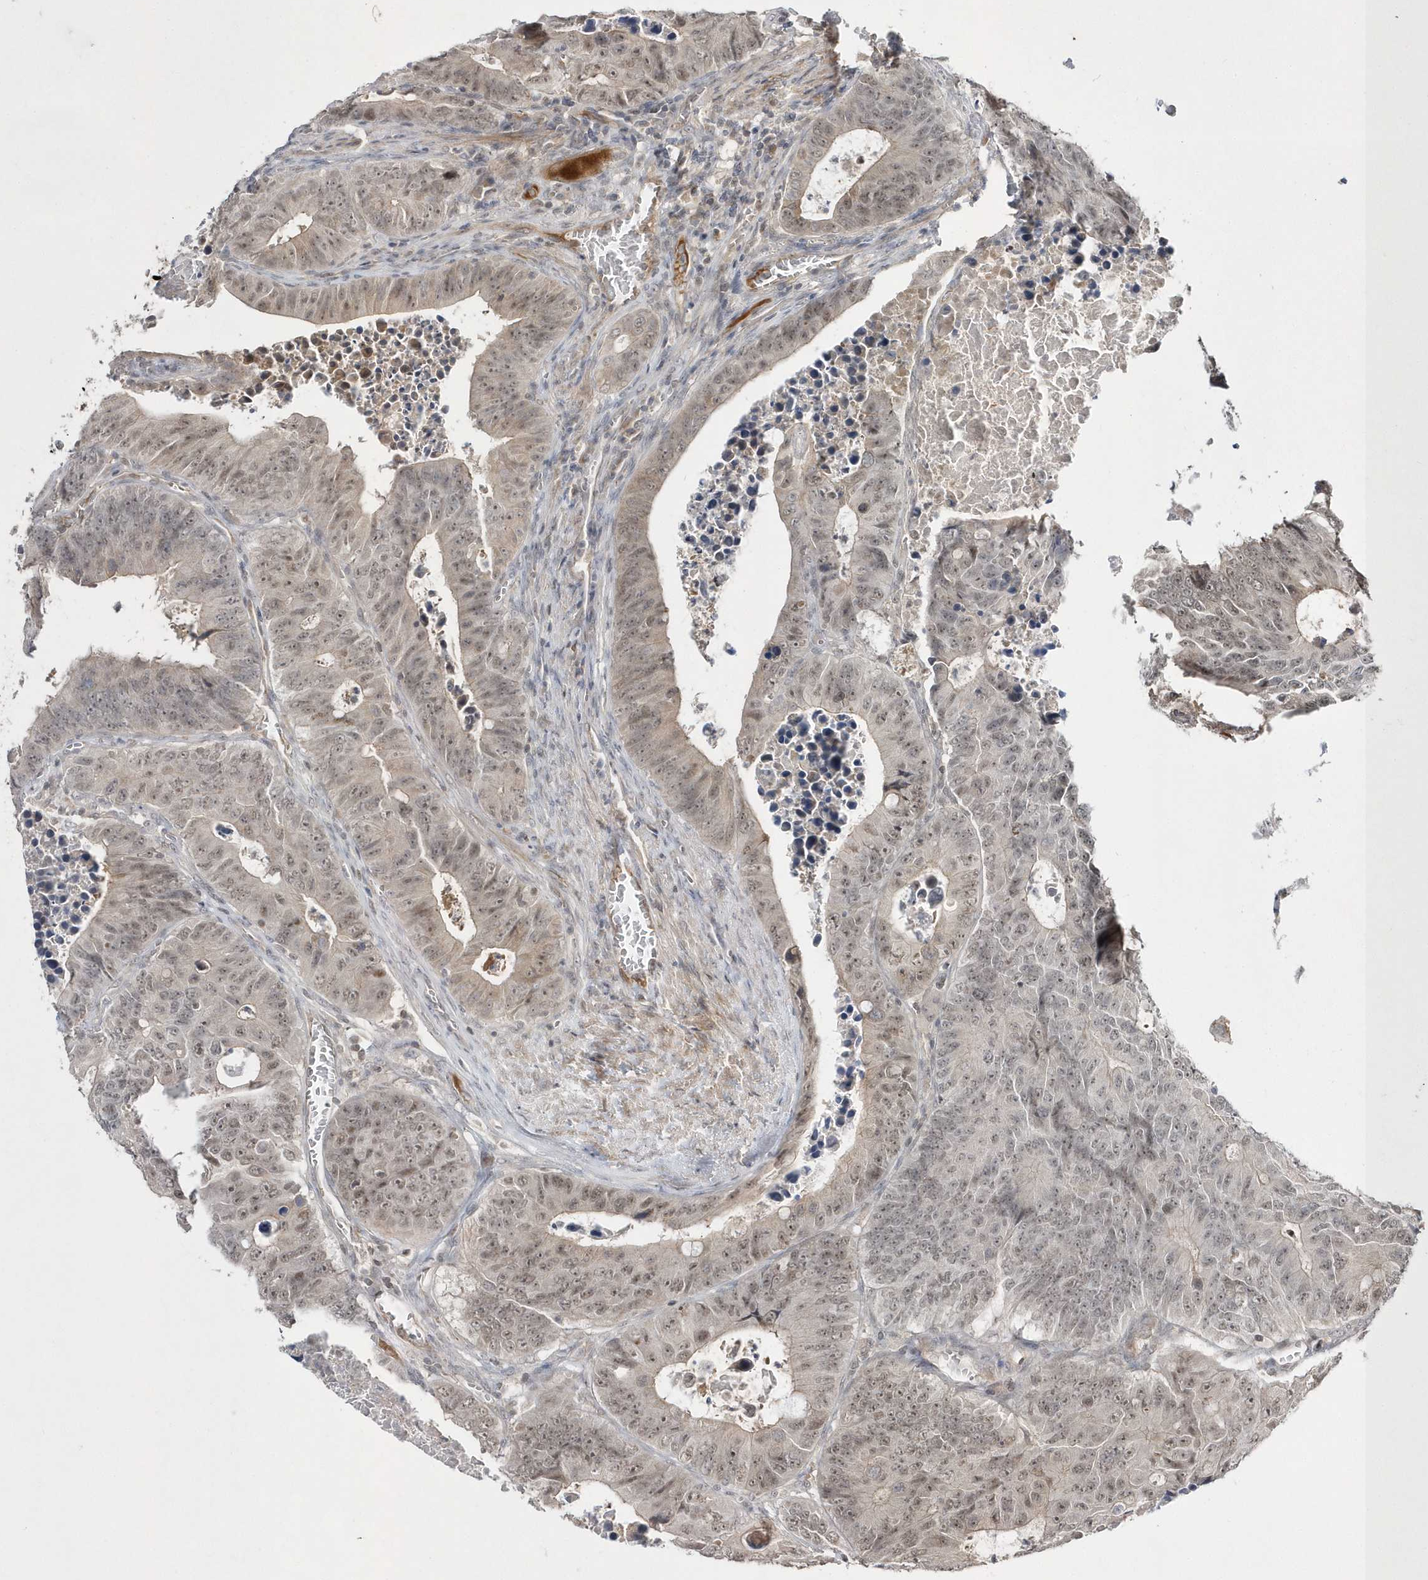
{"staining": {"intensity": "weak", "quantity": ">75%", "location": "nuclear"}, "tissue": "colorectal cancer", "cell_type": "Tumor cells", "image_type": "cancer", "snomed": [{"axis": "morphology", "description": "Adenocarcinoma, NOS"}, {"axis": "topography", "description": "Colon"}], "caption": "Colorectal adenocarcinoma stained with a brown dye reveals weak nuclear positive staining in about >75% of tumor cells.", "gene": "TMEM132B", "patient": {"sex": "male", "age": 87}}